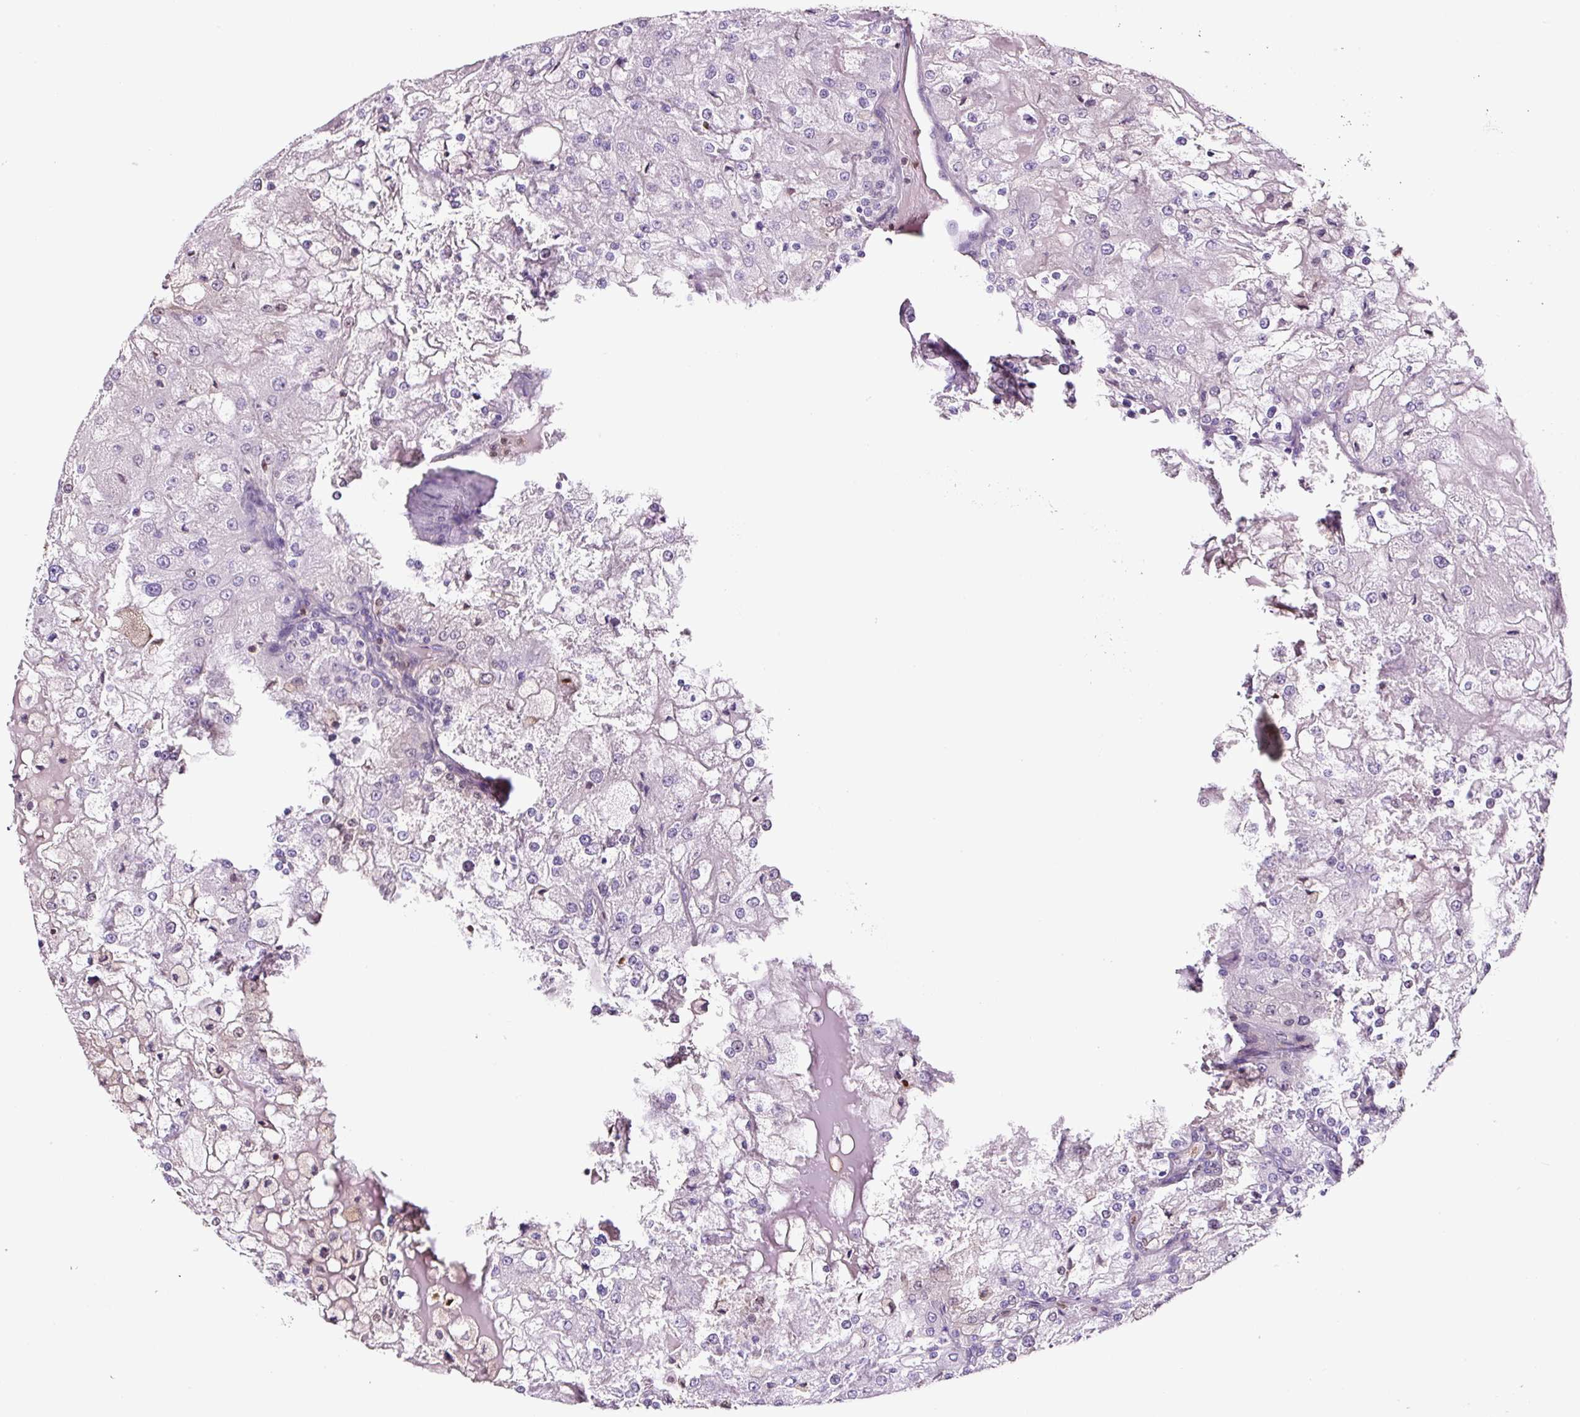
{"staining": {"intensity": "negative", "quantity": "none", "location": "none"}, "tissue": "renal cancer", "cell_type": "Tumor cells", "image_type": "cancer", "snomed": [{"axis": "morphology", "description": "Adenocarcinoma, NOS"}, {"axis": "topography", "description": "Kidney"}], "caption": "Immunohistochemical staining of renal cancer (adenocarcinoma) displays no significant expression in tumor cells.", "gene": "ANXA1", "patient": {"sex": "female", "age": 74}}